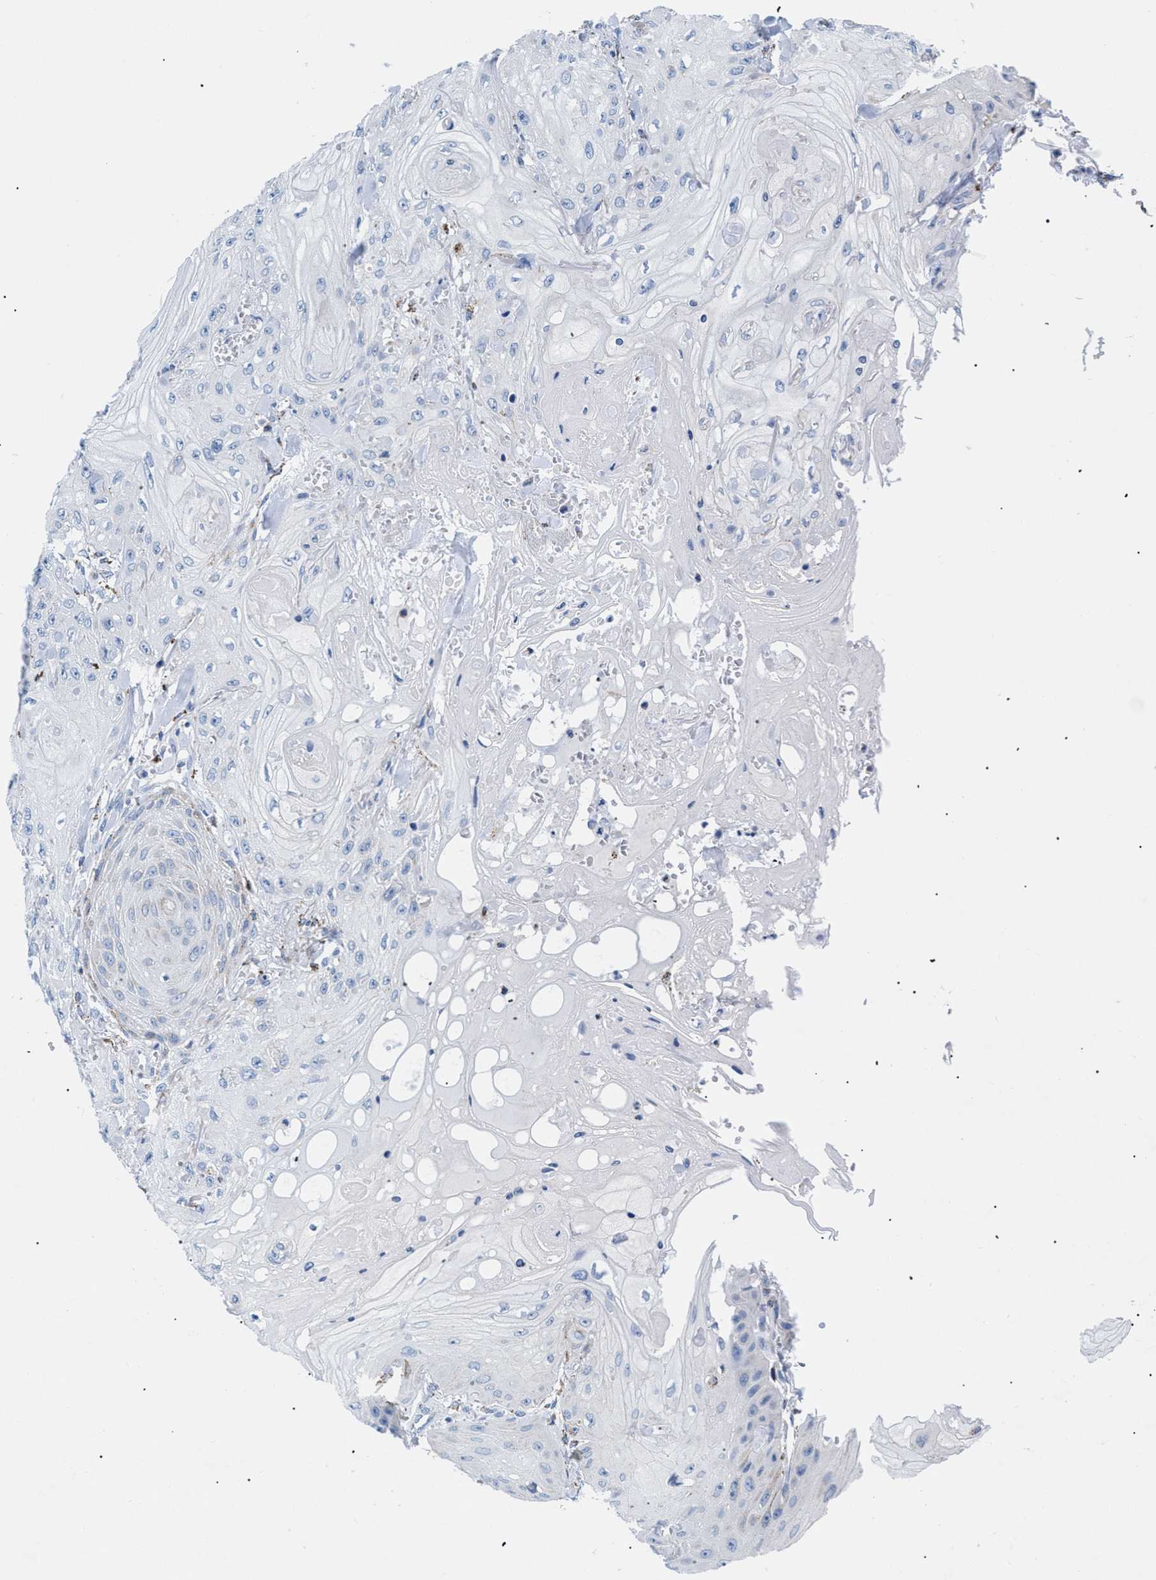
{"staining": {"intensity": "negative", "quantity": "none", "location": "none"}, "tissue": "skin cancer", "cell_type": "Tumor cells", "image_type": "cancer", "snomed": [{"axis": "morphology", "description": "Squamous cell carcinoma, NOS"}, {"axis": "topography", "description": "Skin"}], "caption": "This is an IHC image of squamous cell carcinoma (skin). There is no positivity in tumor cells.", "gene": "GPR149", "patient": {"sex": "male", "age": 74}}